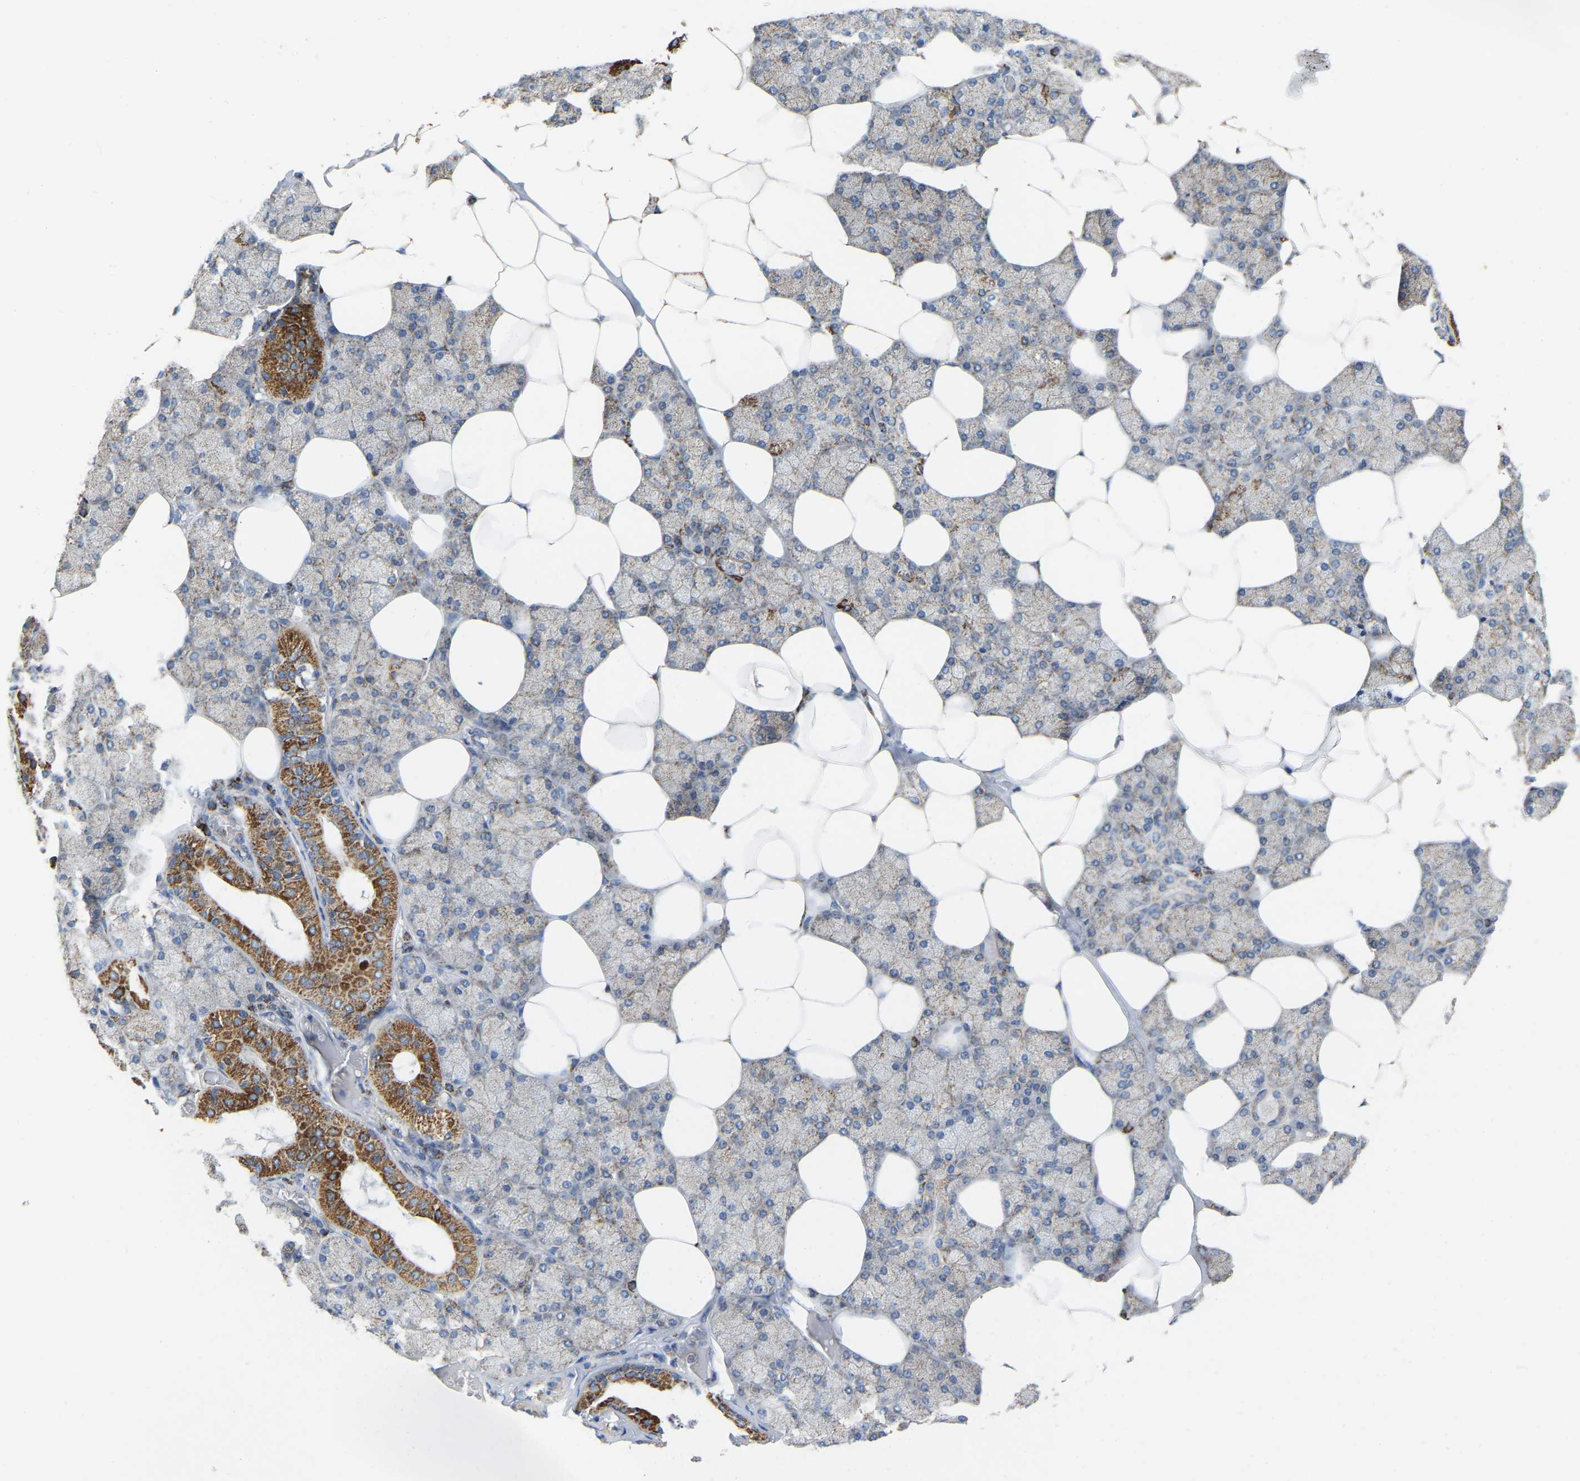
{"staining": {"intensity": "strong", "quantity": "25%-75%", "location": "cytoplasmic/membranous"}, "tissue": "salivary gland", "cell_type": "Glandular cells", "image_type": "normal", "snomed": [{"axis": "morphology", "description": "Normal tissue, NOS"}, {"axis": "topography", "description": "Salivary gland"}], "caption": "Salivary gland stained with a brown dye displays strong cytoplasmic/membranous positive staining in approximately 25%-75% of glandular cells.", "gene": "CBLB", "patient": {"sex": "male", "age": 62}}